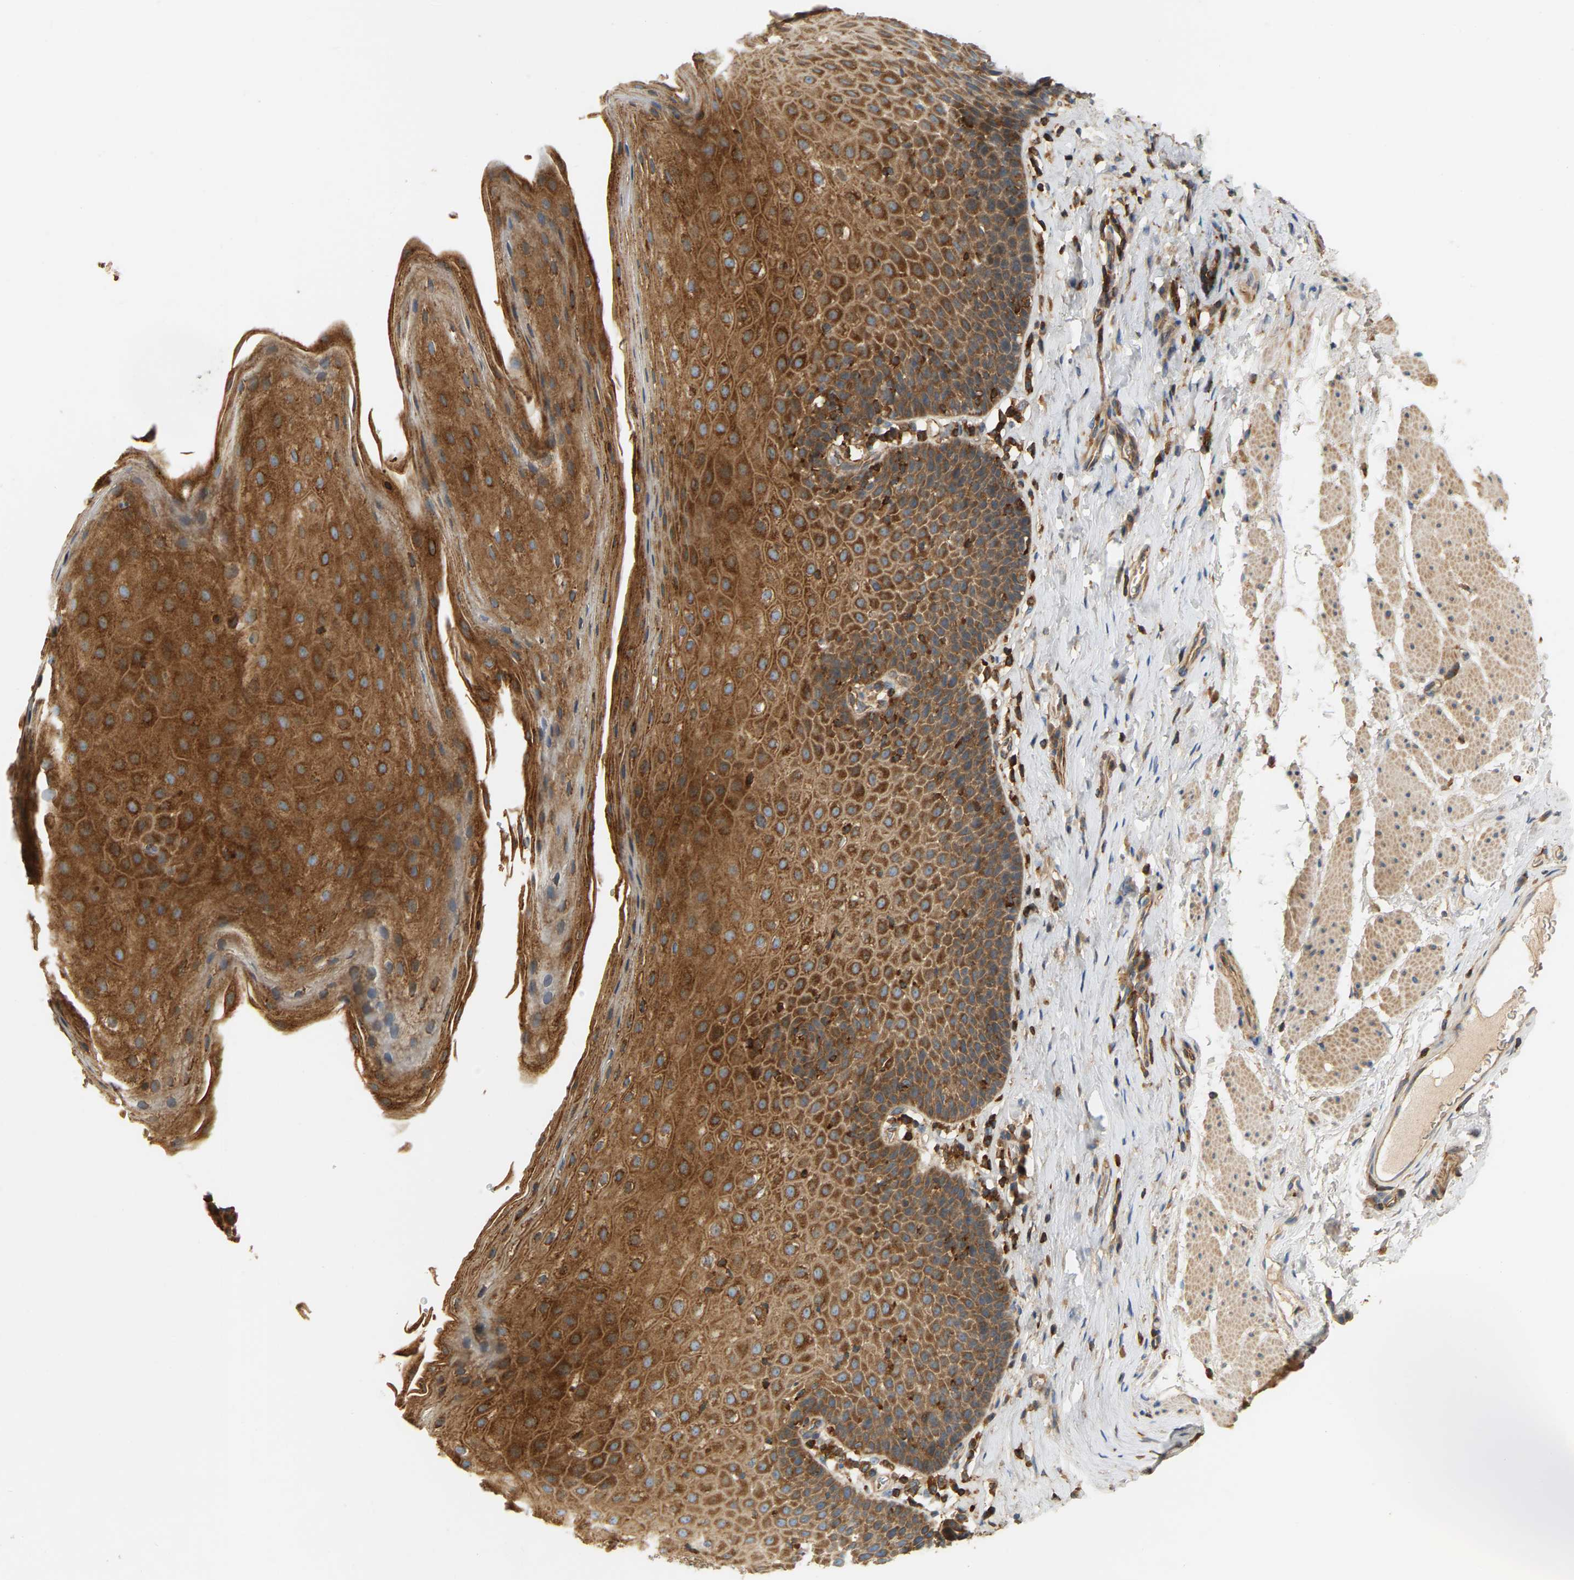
{"staining": {"intensity": "strong", "quantity": ">75%", "location": "cytoplasmic/membranous"}, "tissue": "esophagus", "cell_type": "Squamous epithelial cells", "image_type": "normal", "snomed": [{"axis": "morphology", "description": "Normal tissue, NOS"}, {"axis": "topography", "description": "Esophagus"}], "caption": "Esophagus stained with immunohistochemistry demonstrates strong cytoplasmic/membranous staining in approximately >75% of squamous epithelial cells. The staining was performed using DAB (3,3'-diaminobenzidine), with brown indicating positive protein expression. Nuclei are stained blue with hematoxylin.", "gene": "AKAP13", "patient": {"sex": "female", "age": 61}}